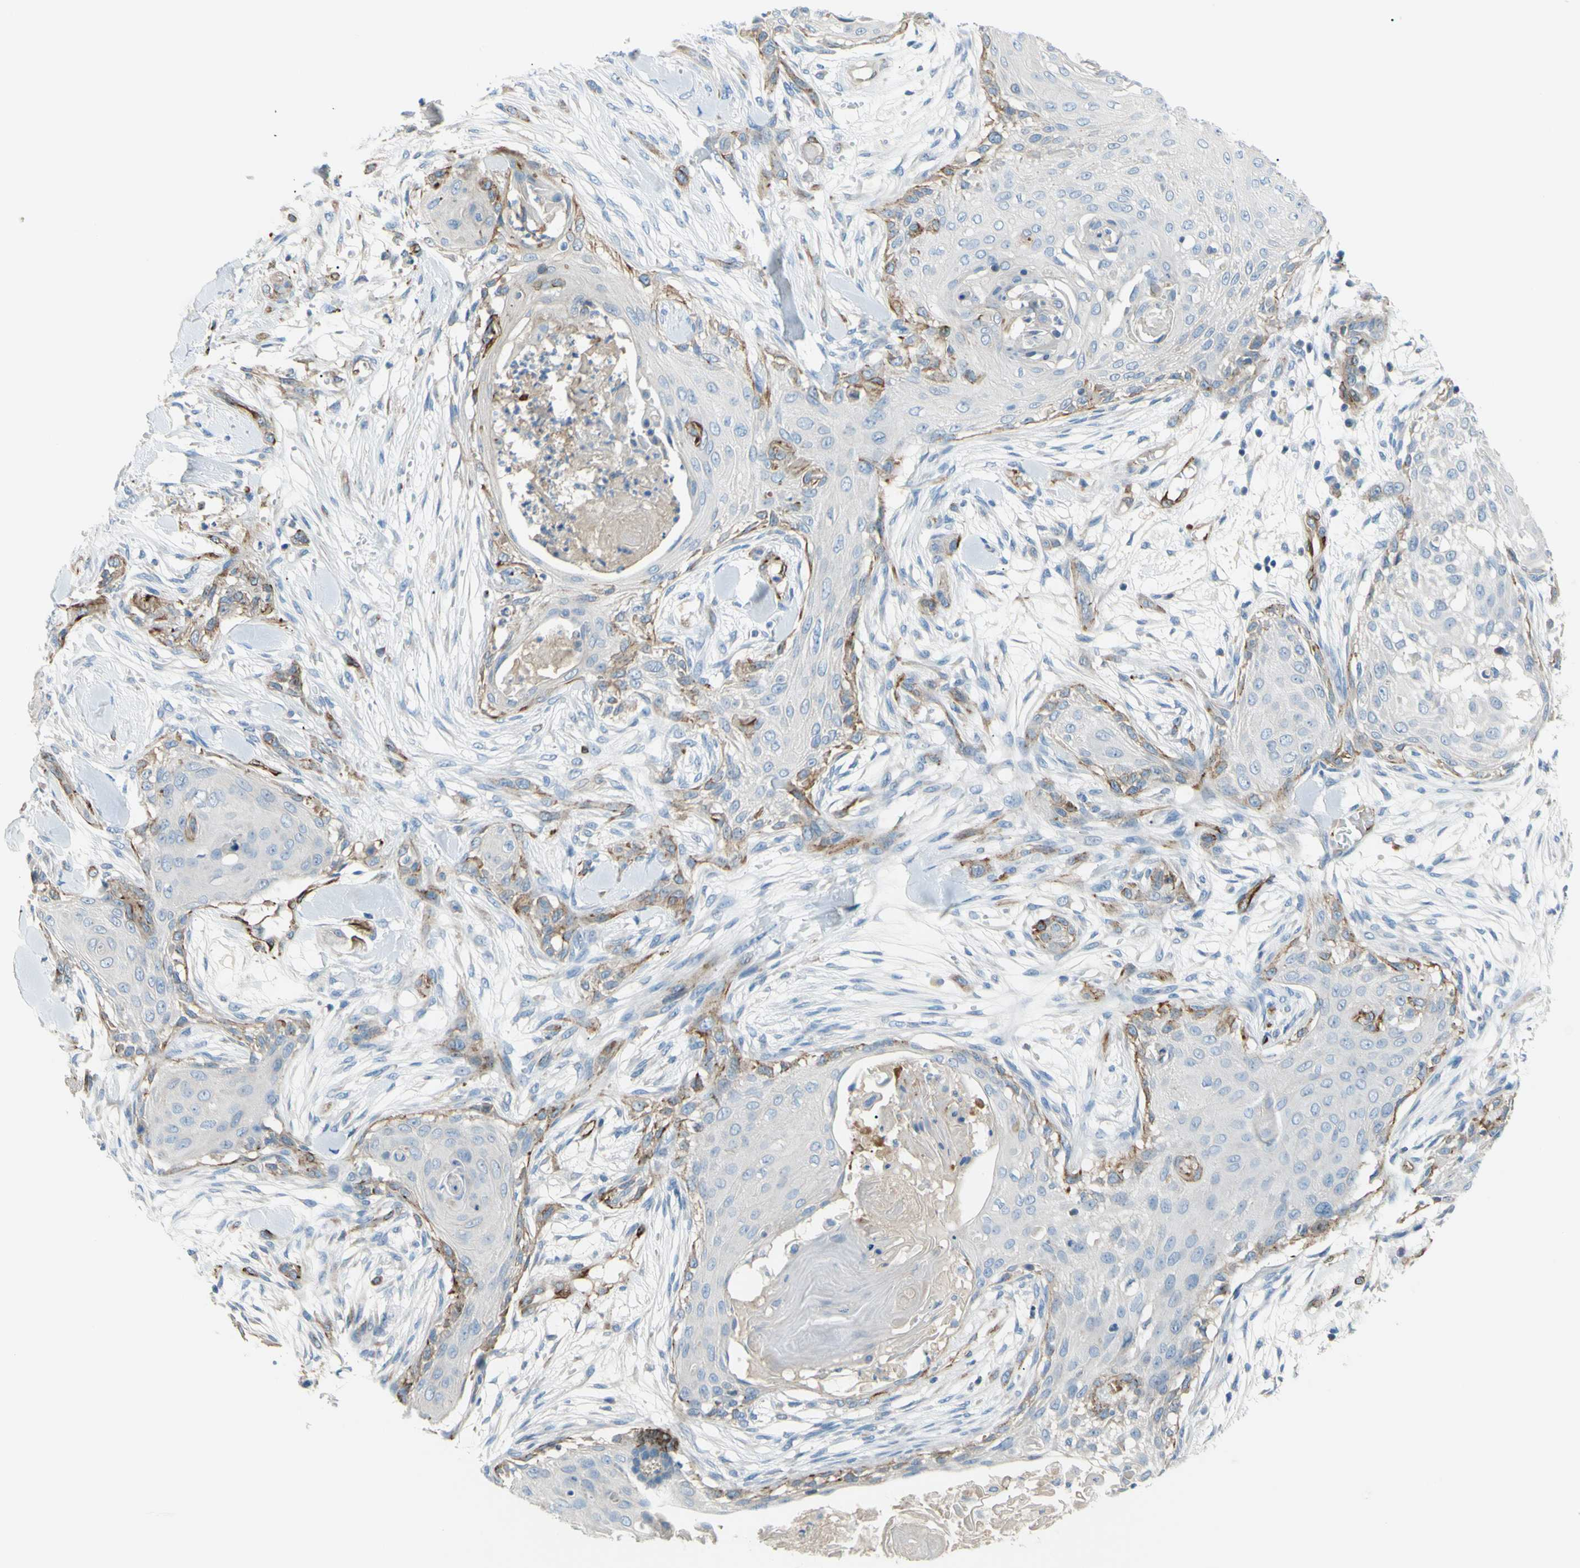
{"staining": {"intensity": "negative", "quantity": "none", "location": "none"}, "tissue": "skin cancer", "cell_type": "Tumor cells", "image_type": "cancer", "snomed": [{"axis": "morphology", "description": "Squamous cell carcinoma, NOS"}, {"axis": "topography", "description": "Skin"}], "caption": "An immunohistochemistry photomicrograph of skin cancer (squamous cell carcinoma) is shown. There is no staining in tumor cells of skin cancer (squamous cell carcinoma). (Brightfield microscopy of DAB (3,3'-diaminobenzidine) immunohistochemistry (IHC) at high magnification).", "gene": "PRRG2", "patient": {"sex": "female", "age": 59}}